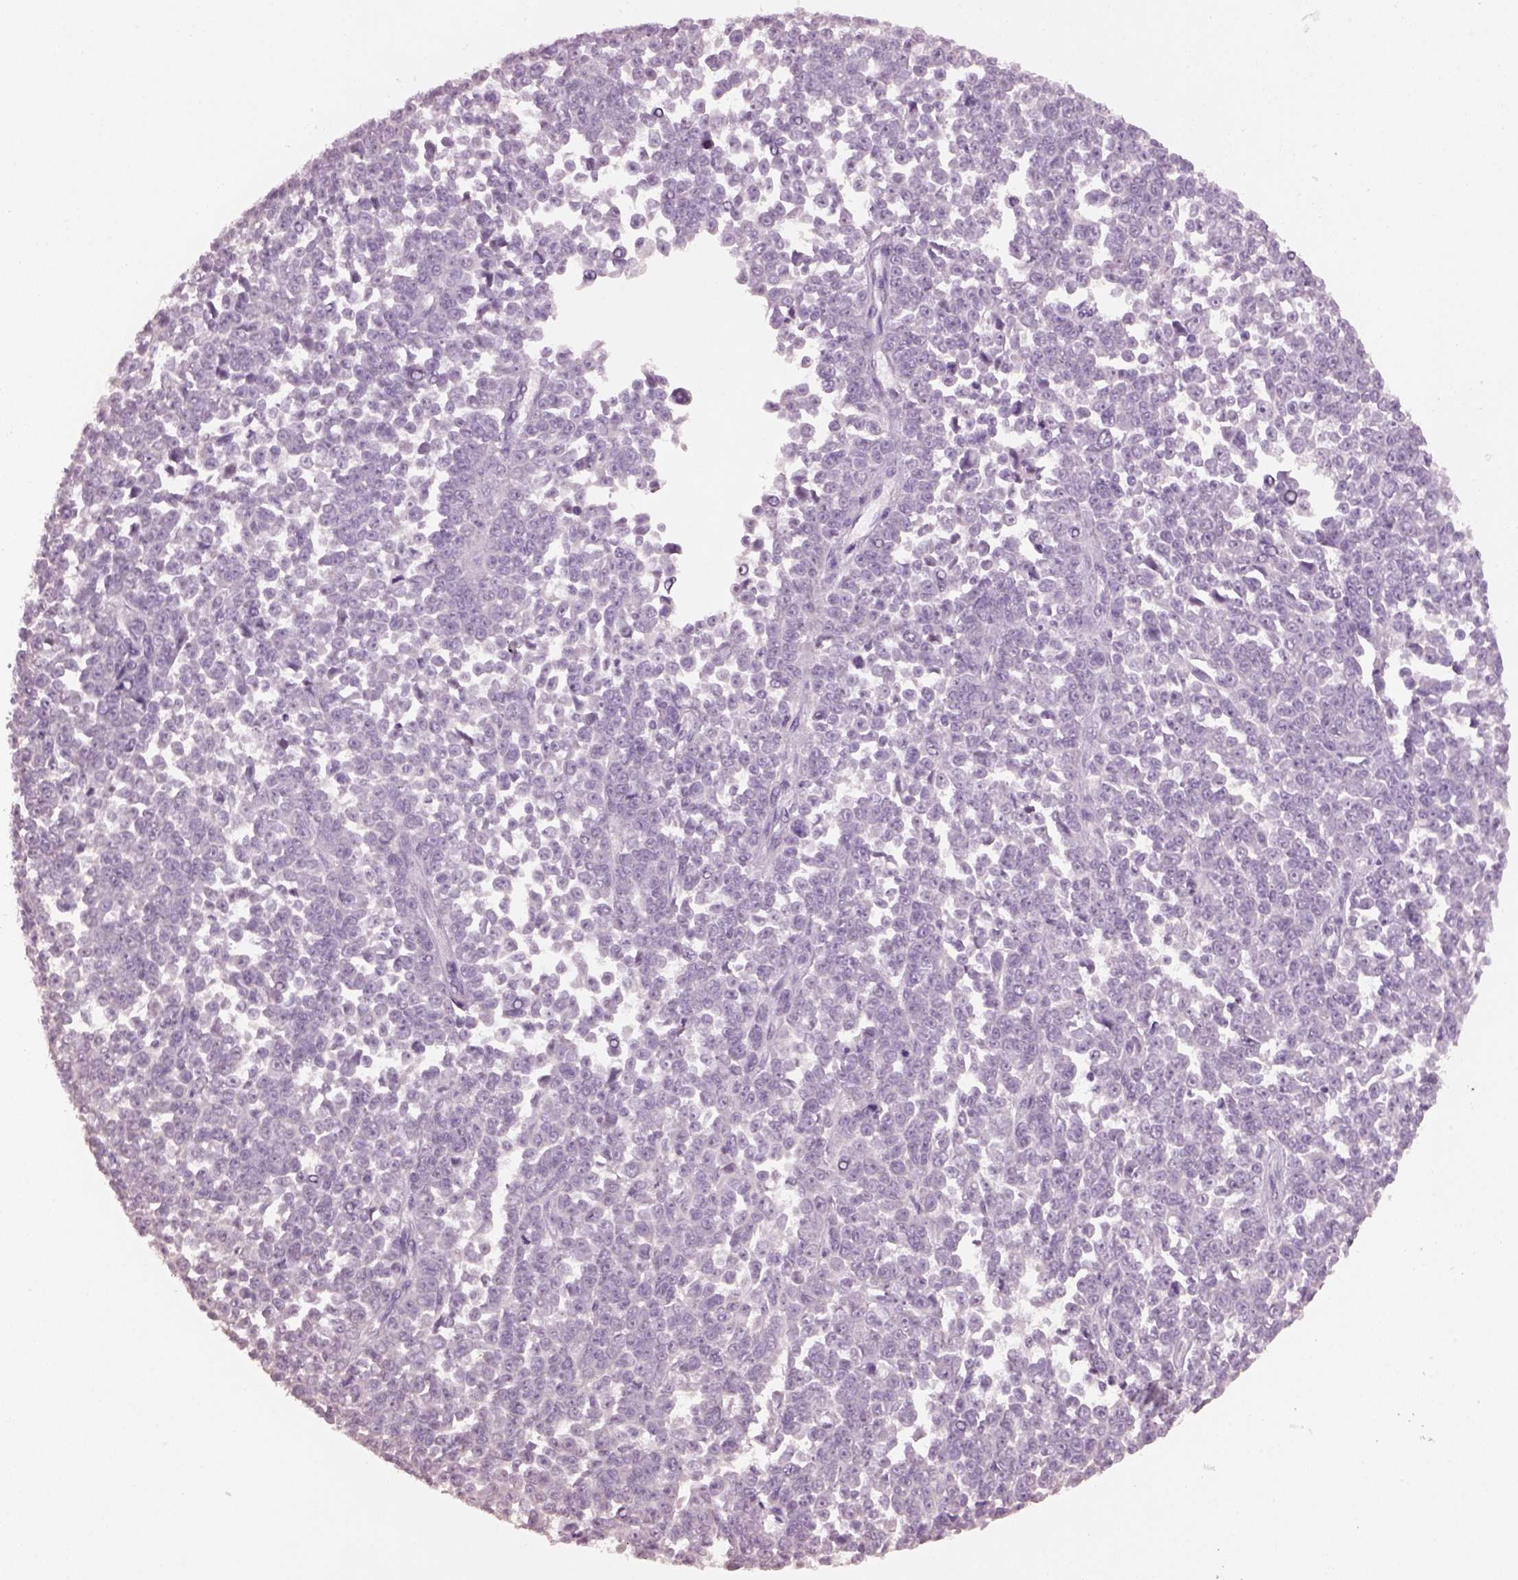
{"staining": {"intensity": "negative", "quantity": "none", "location": "none"}, "tissue": "melanoma", "cell_type": "Tumor cells", "image_type": "cancer", "snomed": [{"axis": "morphology", "description": "Malignant melanoma, NOS"}, {"axis": "topography", "description": "Skin"}], "caption": "Malignant melanoma stained for a protein using immunohistochemistry demonstrates no expression tumor cells.", "gene": "KCNIP3", "patient": {"sex": "female", "age": 95}}